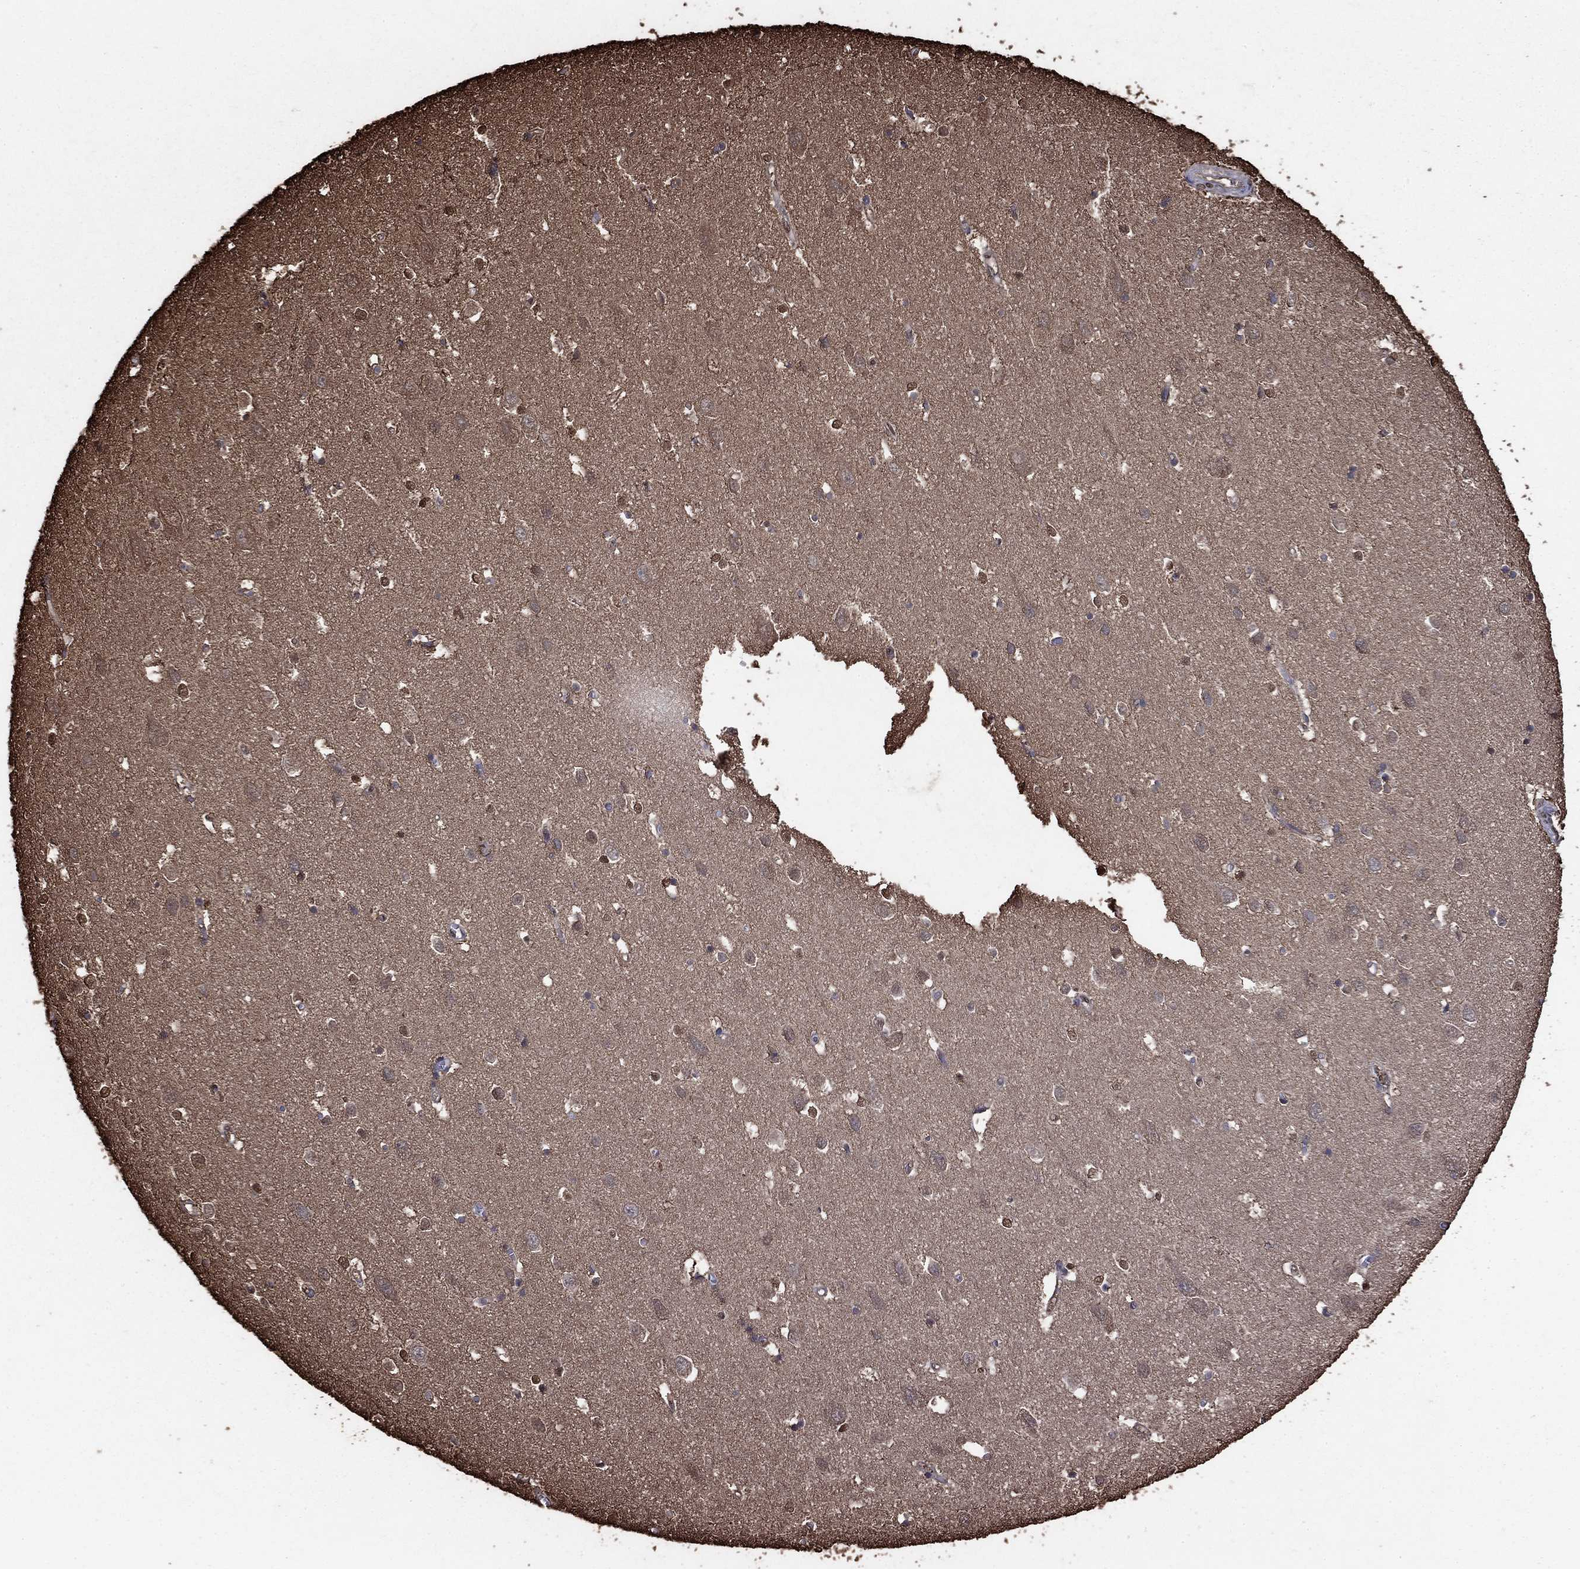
{"staining": {"intensity": "negative", "quantity": "none", "location": "none"}, "tissue": "cerebral cortex", "cell_type": "Endothelial cells", "image_type": "normal", "snomed": [{"axis": "morphology", "description": "Normal tissue, NOS"}, {"axis": "topography", "description": "Cerebral cortex"}], "caption": "Immunohistochemistry of normal cerebral cortex shows no staining in endothelial cells.", "gene": "GAPDH", "patient": {"sex": "male", "age": 70}}